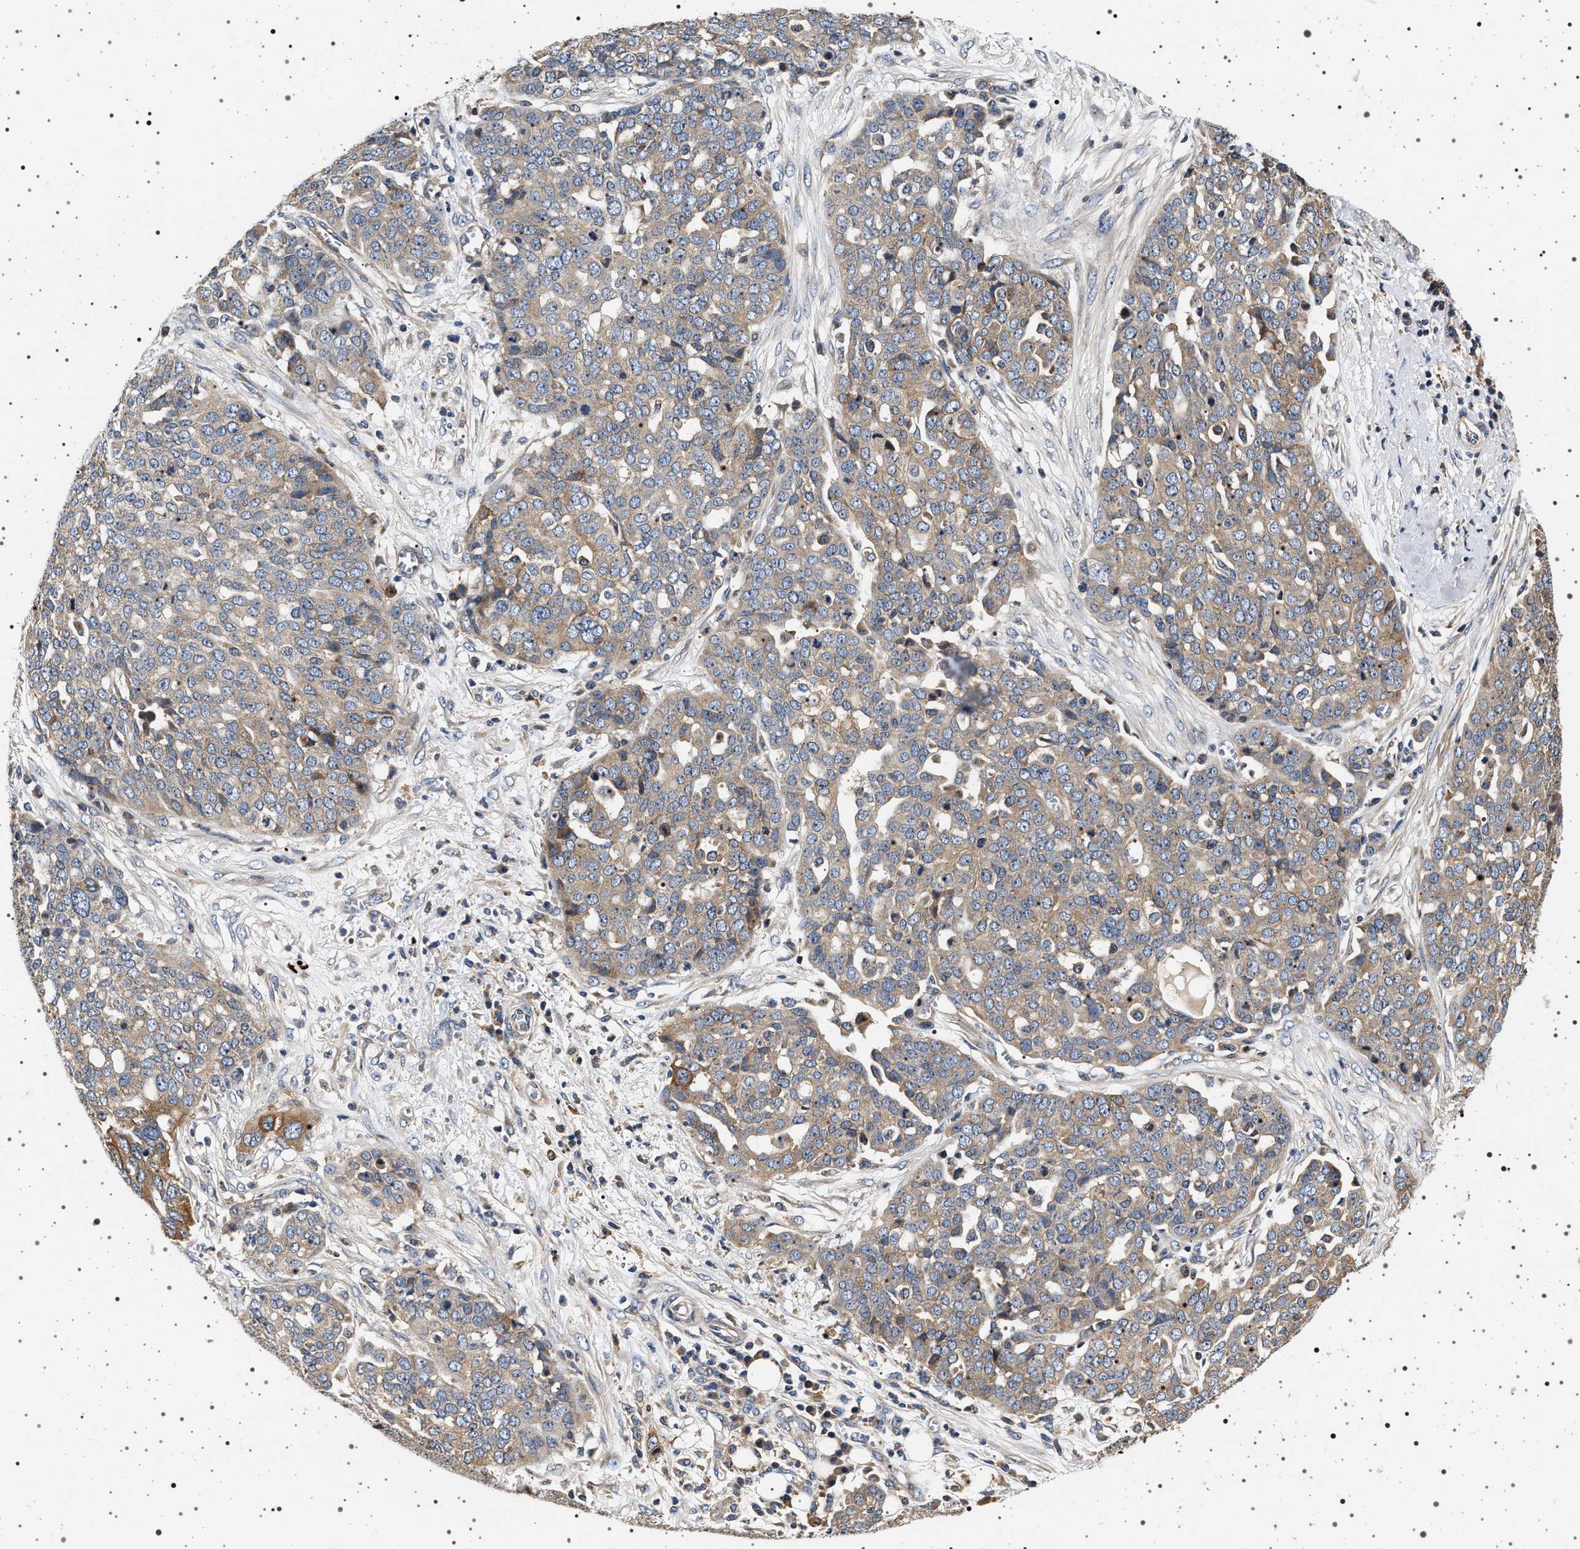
{"staining": {"intensity": "moderate", "quantity": "<25%", "location": "cytoplasmic/membranous"}, "tissue": "ovarian cancer", "cell_type": "Tumor cells", "image_type": "cancer", "snomed": [{"axis": "morphology", "description": "Cystadenocarcinoma, serous, NOS"}, {"axis": "topography", "description": "Soft tissue"}, {"axis": "topography", "description": "Ovary"}], "caption": "Moderate cytoplasmic/membranous expression for a protein is seen in approximately <25% of tumor cells of ovarian cancer (serous cystadenocarcinoma) using immunohistochemistry.", "gene": "DCBLD2", "patient": {"sex": "female", "age": 57}}